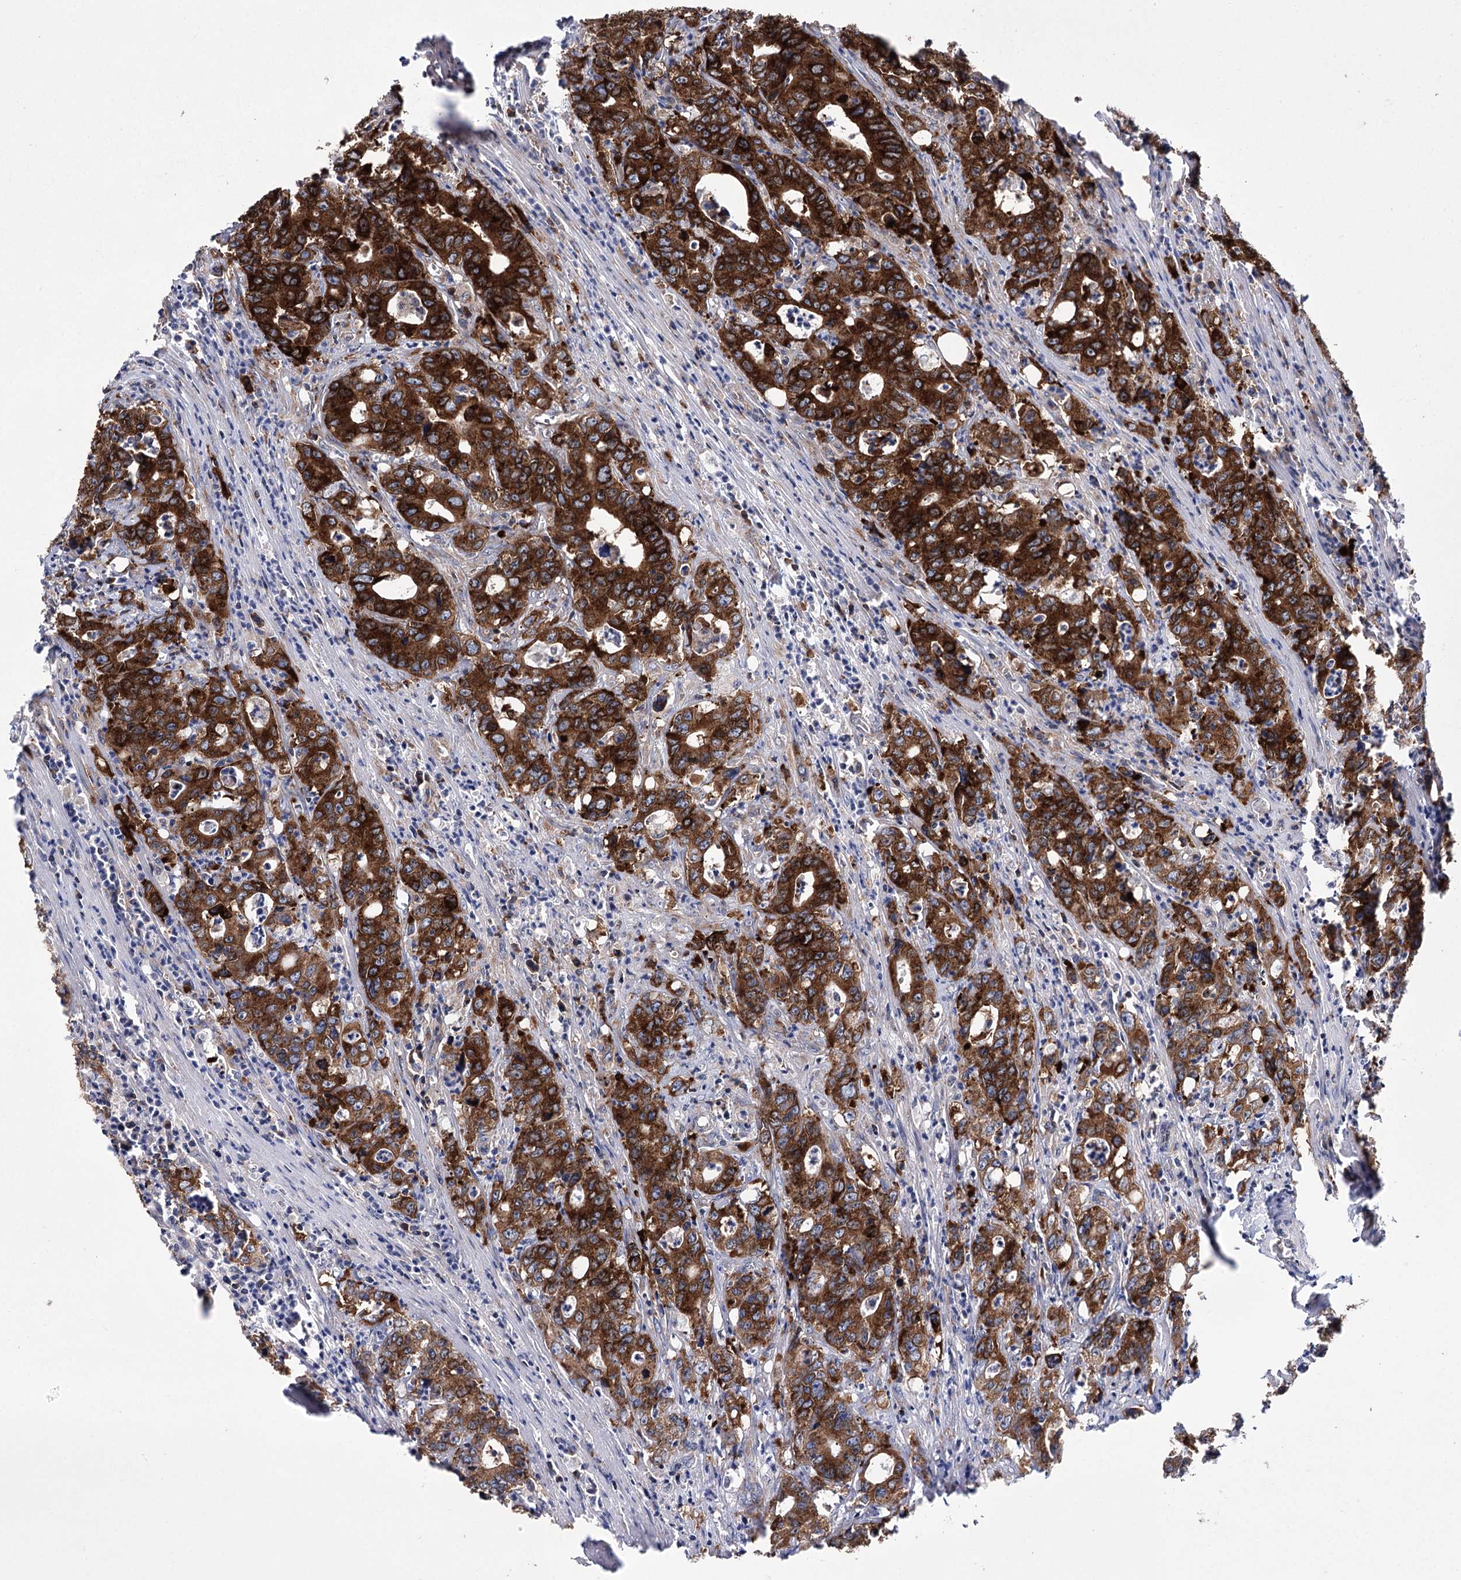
{"staining": {"intensity": "strong", "quantity": ">75%", "location": "cytoplasmic/membranous"}, "tissue": "colorectal cancer", "cell_type": "Tumor cells", "image_type": "cancer", "snomed": [{"axis": "morphology", "description": "Adenocarcinoma, NOS"}, {"axis": "topography", "description": "Colon"}], "caption": "About >75% of tumor cells in human colorectal cancer (adenocarcinoma) display strong cytoplasmic/membranous protein staining as visualized by brown immunohistochemical staining.", "gene": "ZNF622", "patient": {"sex": "female", "age": 75}}